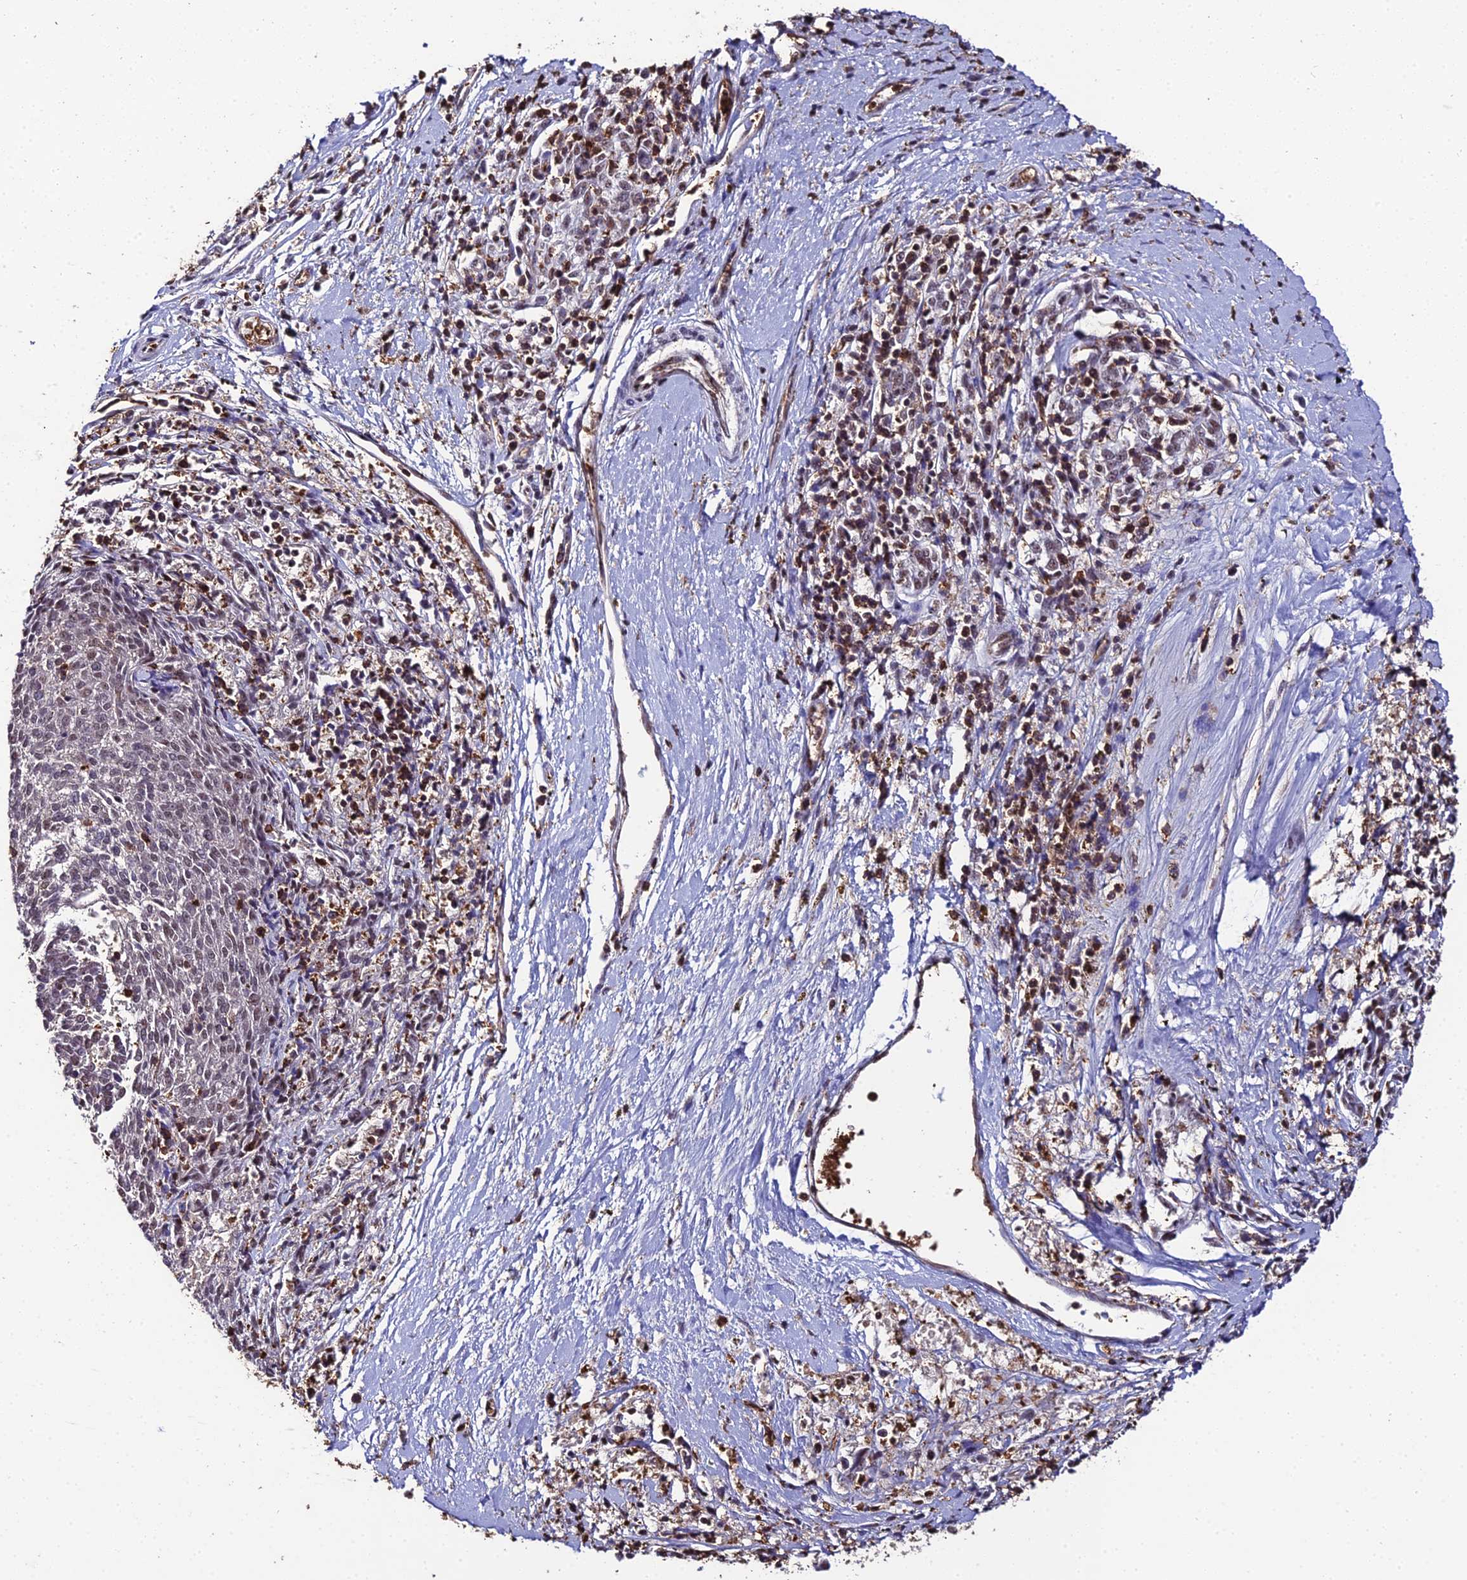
{"staining": {"intensity": "negative", "quantity": "none", "location": "none"}, "tissue": "melanoma", "cell_type": "Tumor cells", "image_type": "cancer", "snomed": [{"axis": "morphology", "description": "Malignant melanoma, NOS"}, {"axis": "topography", "description": "Skin"}], "caption": "DAB immunohistochemical staining of melanoma exhibits no significant expression in tumor cells.", "gene": "PPP4C", "patient": {"sex": "female", "age": 72}}